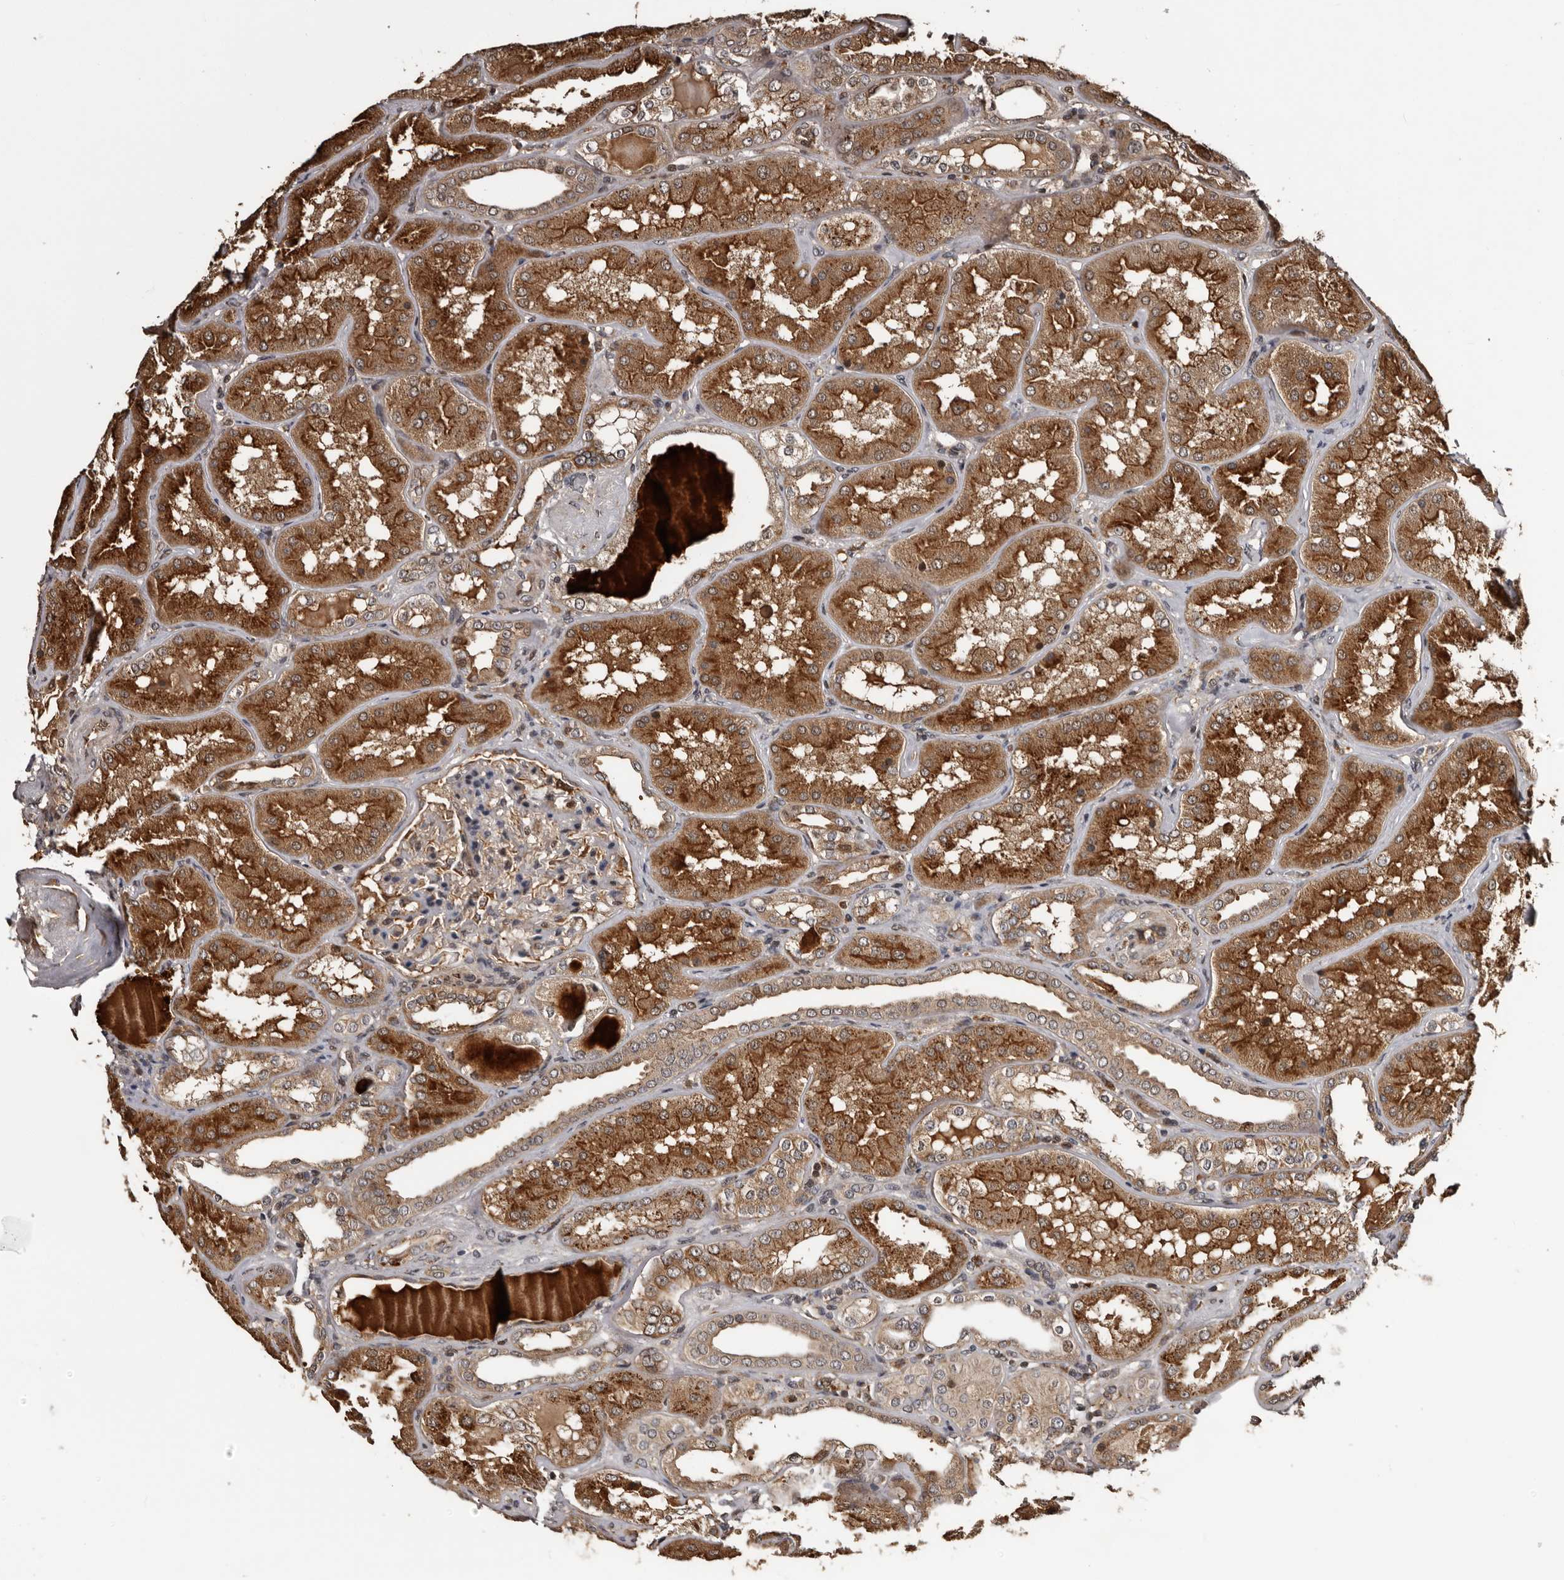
{"staining": {"intensity": "moderate", "quantity": "25%-75%", "location": "cytoplasmic/membranous"}, "tissue": "kidney", "cell_type": "Cells in glomeruli", "image_type": "normal", "snomed": [{"axis": "morphology", "description": "Normal tissue, NOS"}, {"axis": "topography", "description": "Kidney"}], "caption": "Immunohistochemical staining of benign kidney reveals medium levels of moderate cytoplasmic/membranous positivity in about 25%-75% of cells in glomeruli. (DAB = brown stain, brightfield microscopy at high magnification).", "gene": "SERTAD4", "patient": {"sex": "female", "age": 56}}